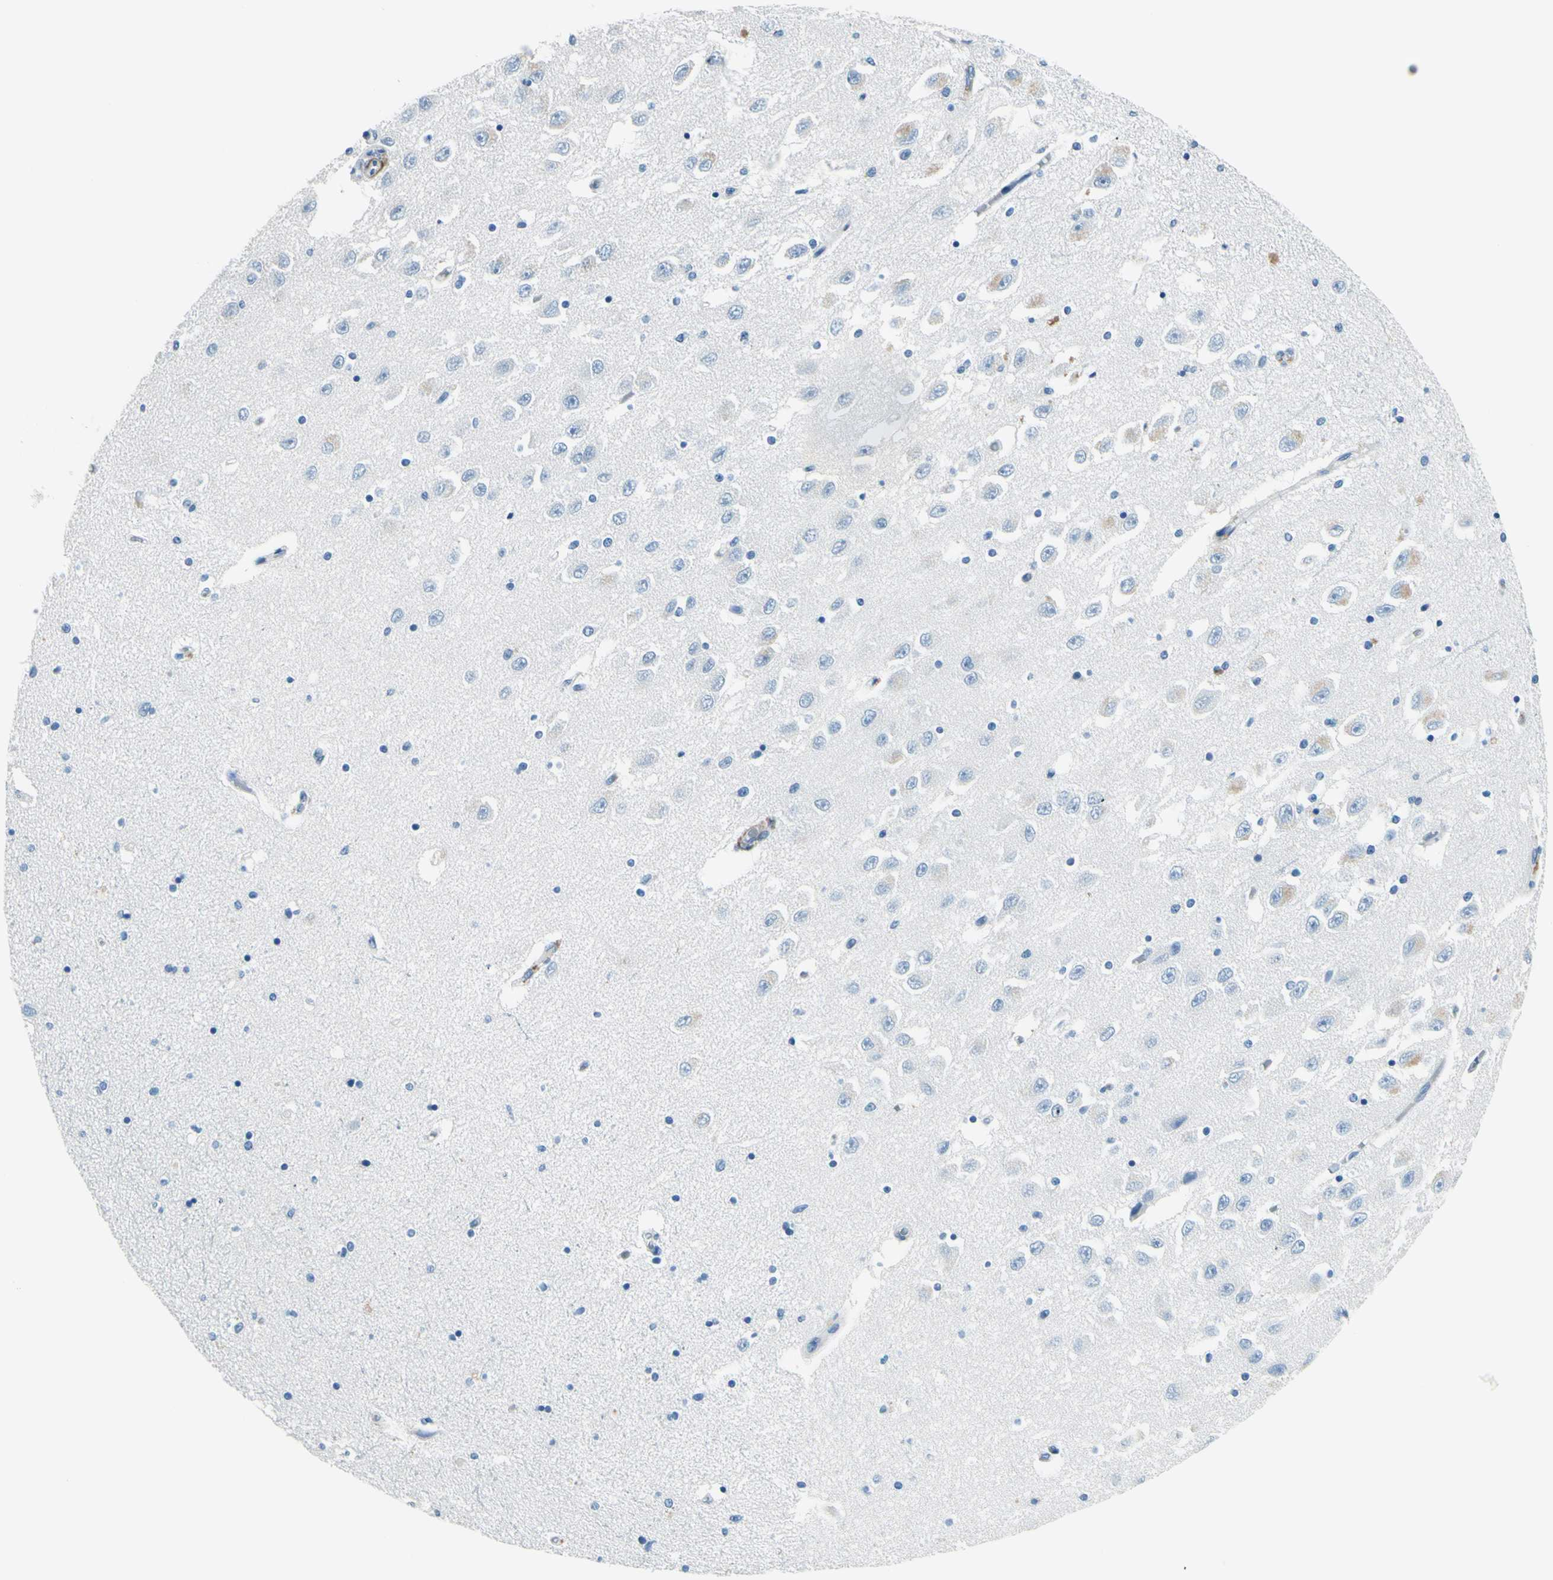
{"staining": {"intensity": "negative", "quantity": "none", "location": "none"}, "tissue": "hippocampus", "cell_type": "Glial cells", "image_type": "normal", "snomed": [{"axis": "morphology", "description": "Normal tissue, NOS"}, {"axis": "topography", "description": "Hippocampus"}], "caption": "The immunohistochemistry photomicrograph has no significant expression in glial cells of hippocampus.", "gene": "CDH15", "patient": {"sex": "female", "age": 54}}